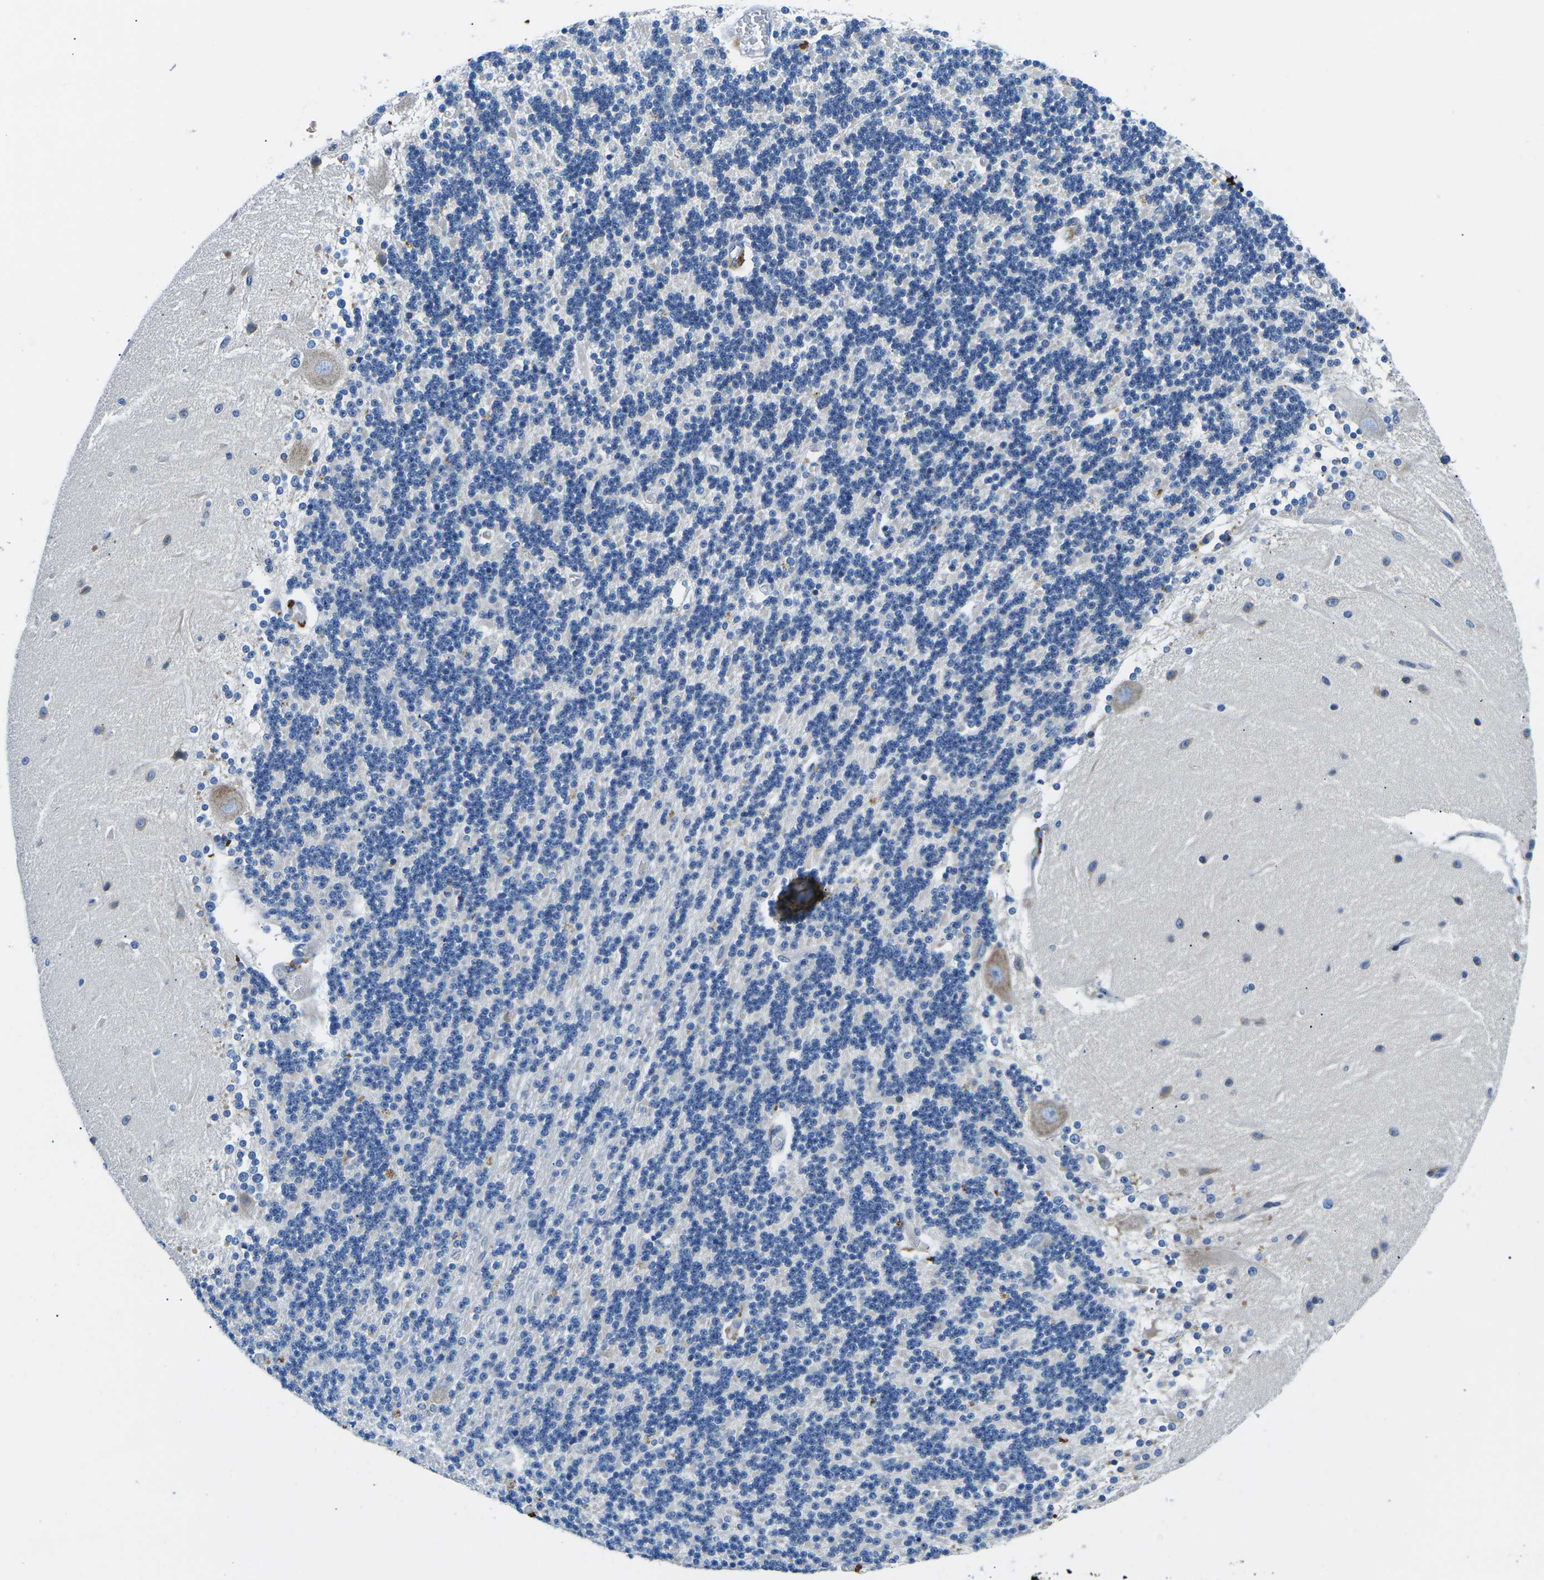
{"staining": {"intensity": "negative", "quantity": "none", "location": "none"}, "tissue": "cerebellum", "cell_type": "Cells in granular layer", "image_type": "normal", "snomed": [{"axis": "morphology", "description": "Normal tissue, NOS"}, {"axis": "topography", "description": "Cerebellum"}], "caption": "Cerebellum was stained to show a protein in brown. There is no significant positivity in cells in granular layer. The staining is performed using DAB brown chromogen with nuclei counter-stained in using hematoxylin.", "gene": "MC4R", "patient": {"sex": "female", "age": 54}}